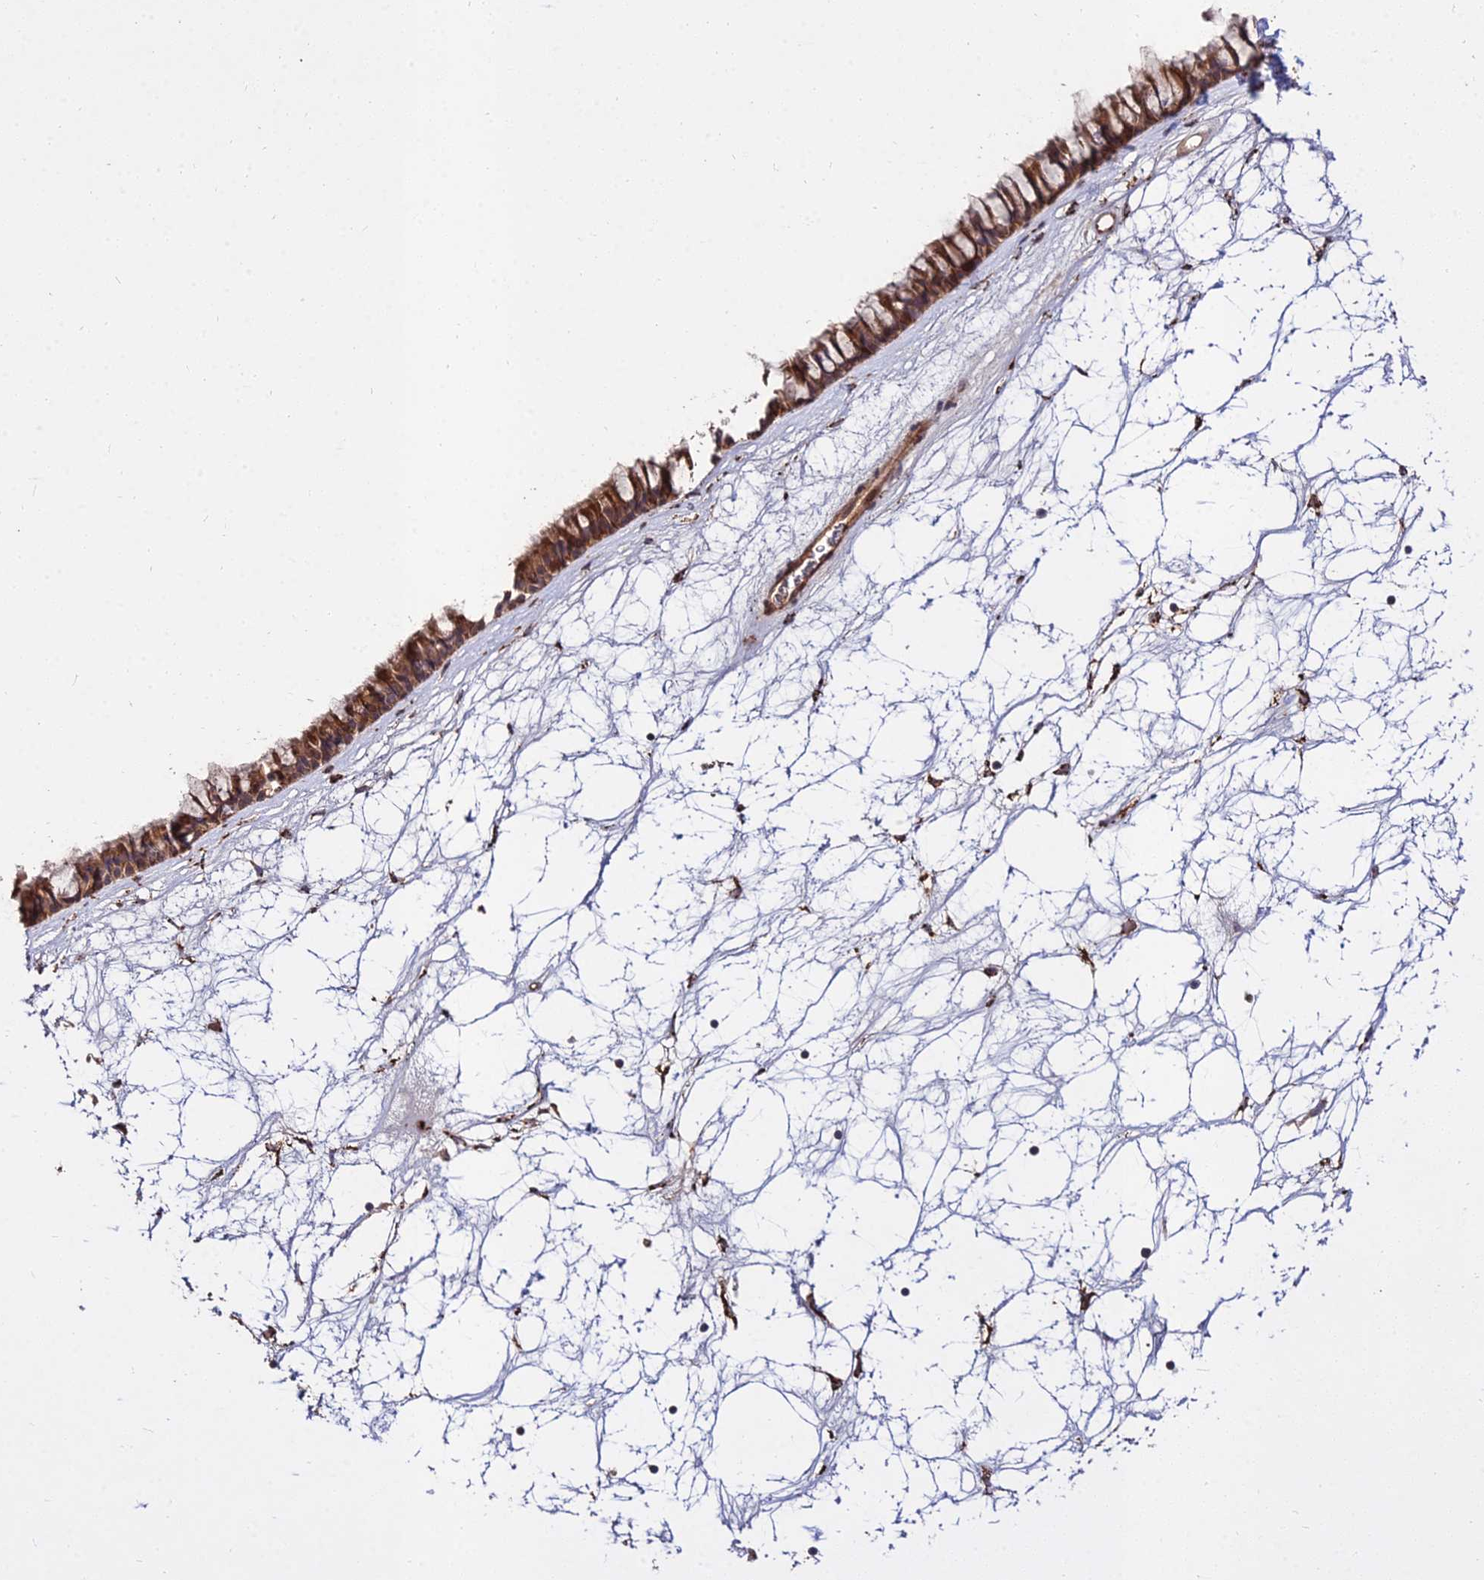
{"staining": {"intensity": "strong", "quantity": ">75%", "location": "cytoplasmic/membranous"}, "tissue": "nasopharynx", "cell_type": "Respiratory epithelial cells", "image_type": "normal", "snomed": [{"axis": "morphology", "description": "Normal tissue, NOS"}, {"axis": "topography", "description": "Nasopharynx"}], "caption": "Brown immunohistochemical staining in unremarkable nasopharynx exhibits strong cytoplasmic/membranous staining in about >75% of respiratory epithelial cells.", "gene": "GRTP1", "patient": {"sex": "male", "age": 64}}